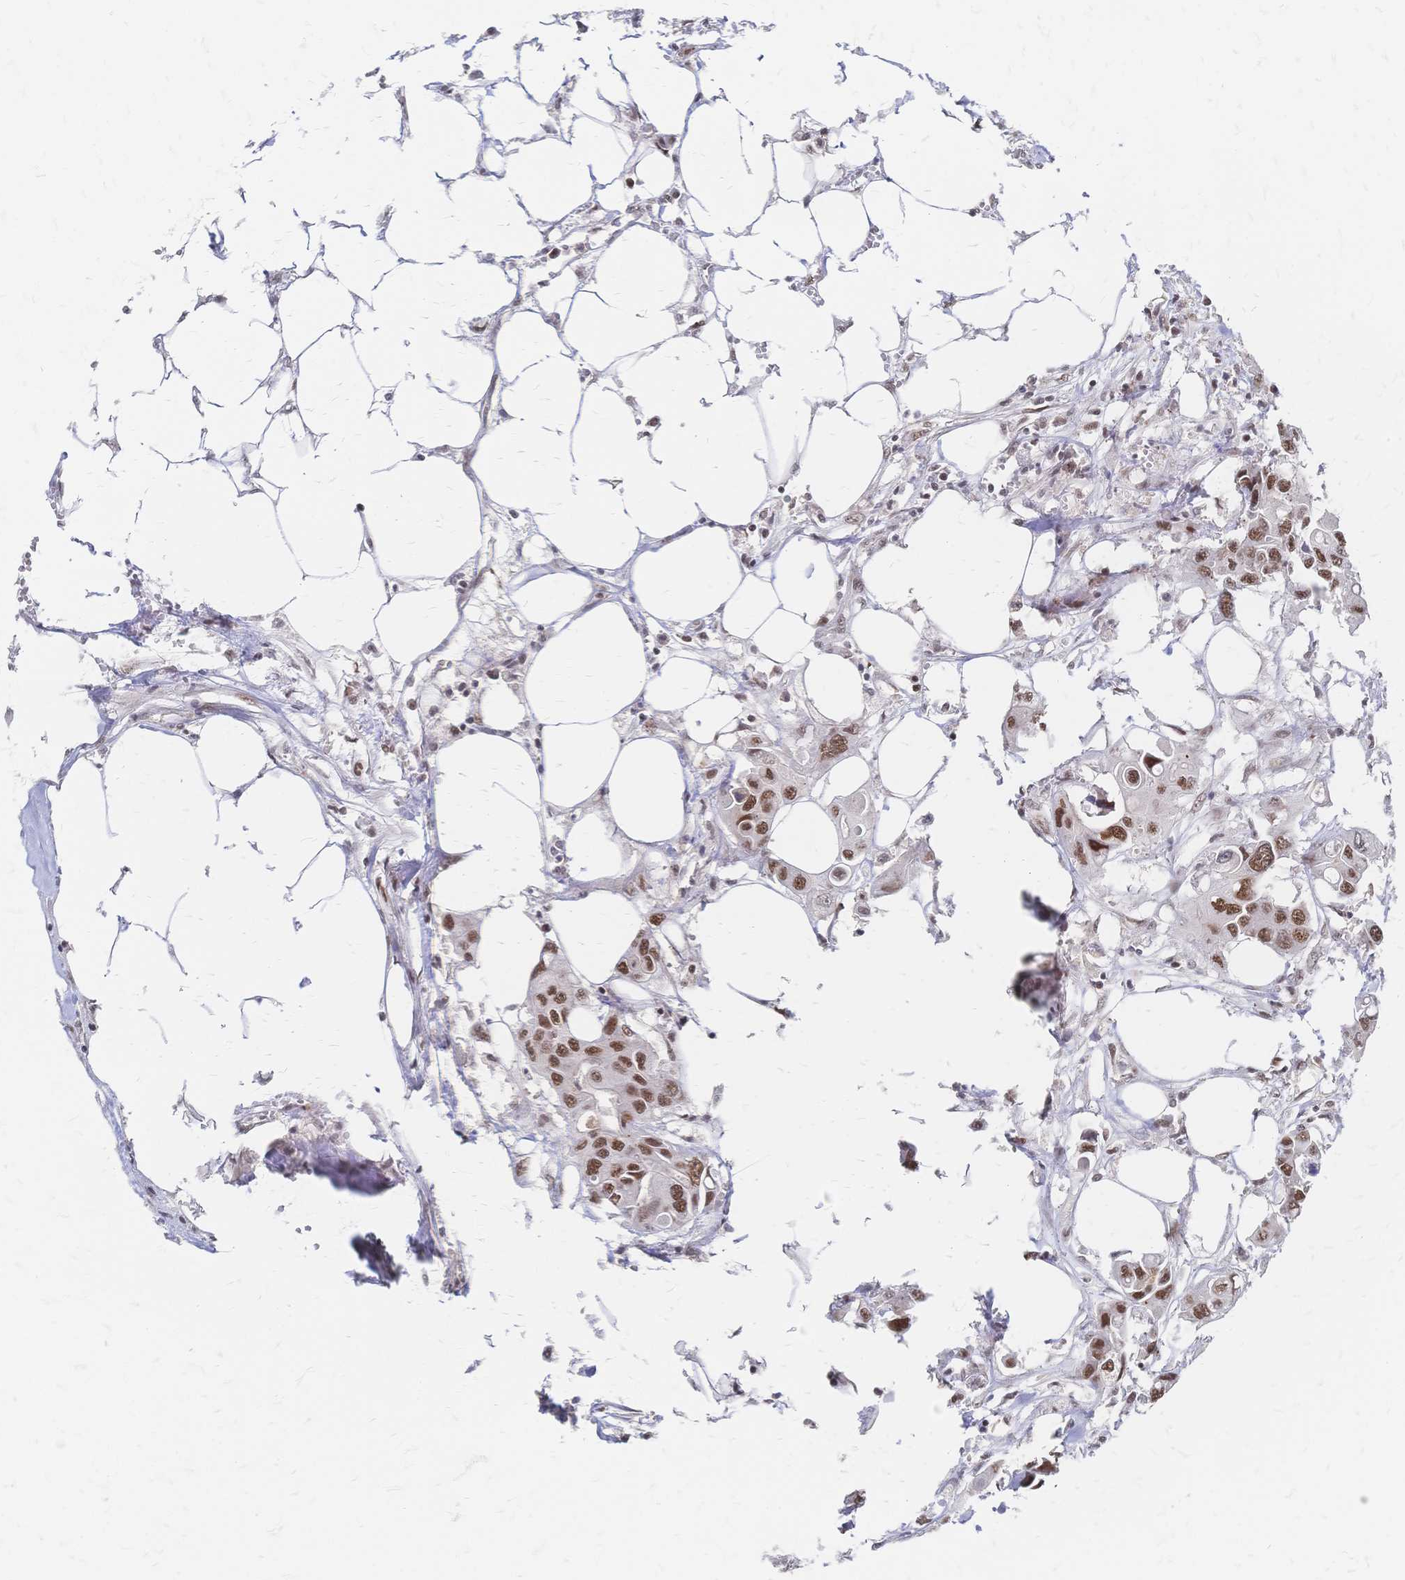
{"staining": {"intensity": "moderate", "quantity": ">75%", "location": "nuclear"}, "tissue": "colorectal cancer", "cell_type": "Tumor cells", "image_type": "cancer", "snomed": [{"axis": "morphology", "description": "Adenocarcinoma, NOS"}, {"axis": "topography", "description": "Colon"}], "caption": "Brown immunohistochemical staining in human colorectal adenocarcinoma shows moderate nuclear staining in approximately >75% of tumor cells.", "gene": "NELFA", "patient": {"sex": "male", "age": 77}}